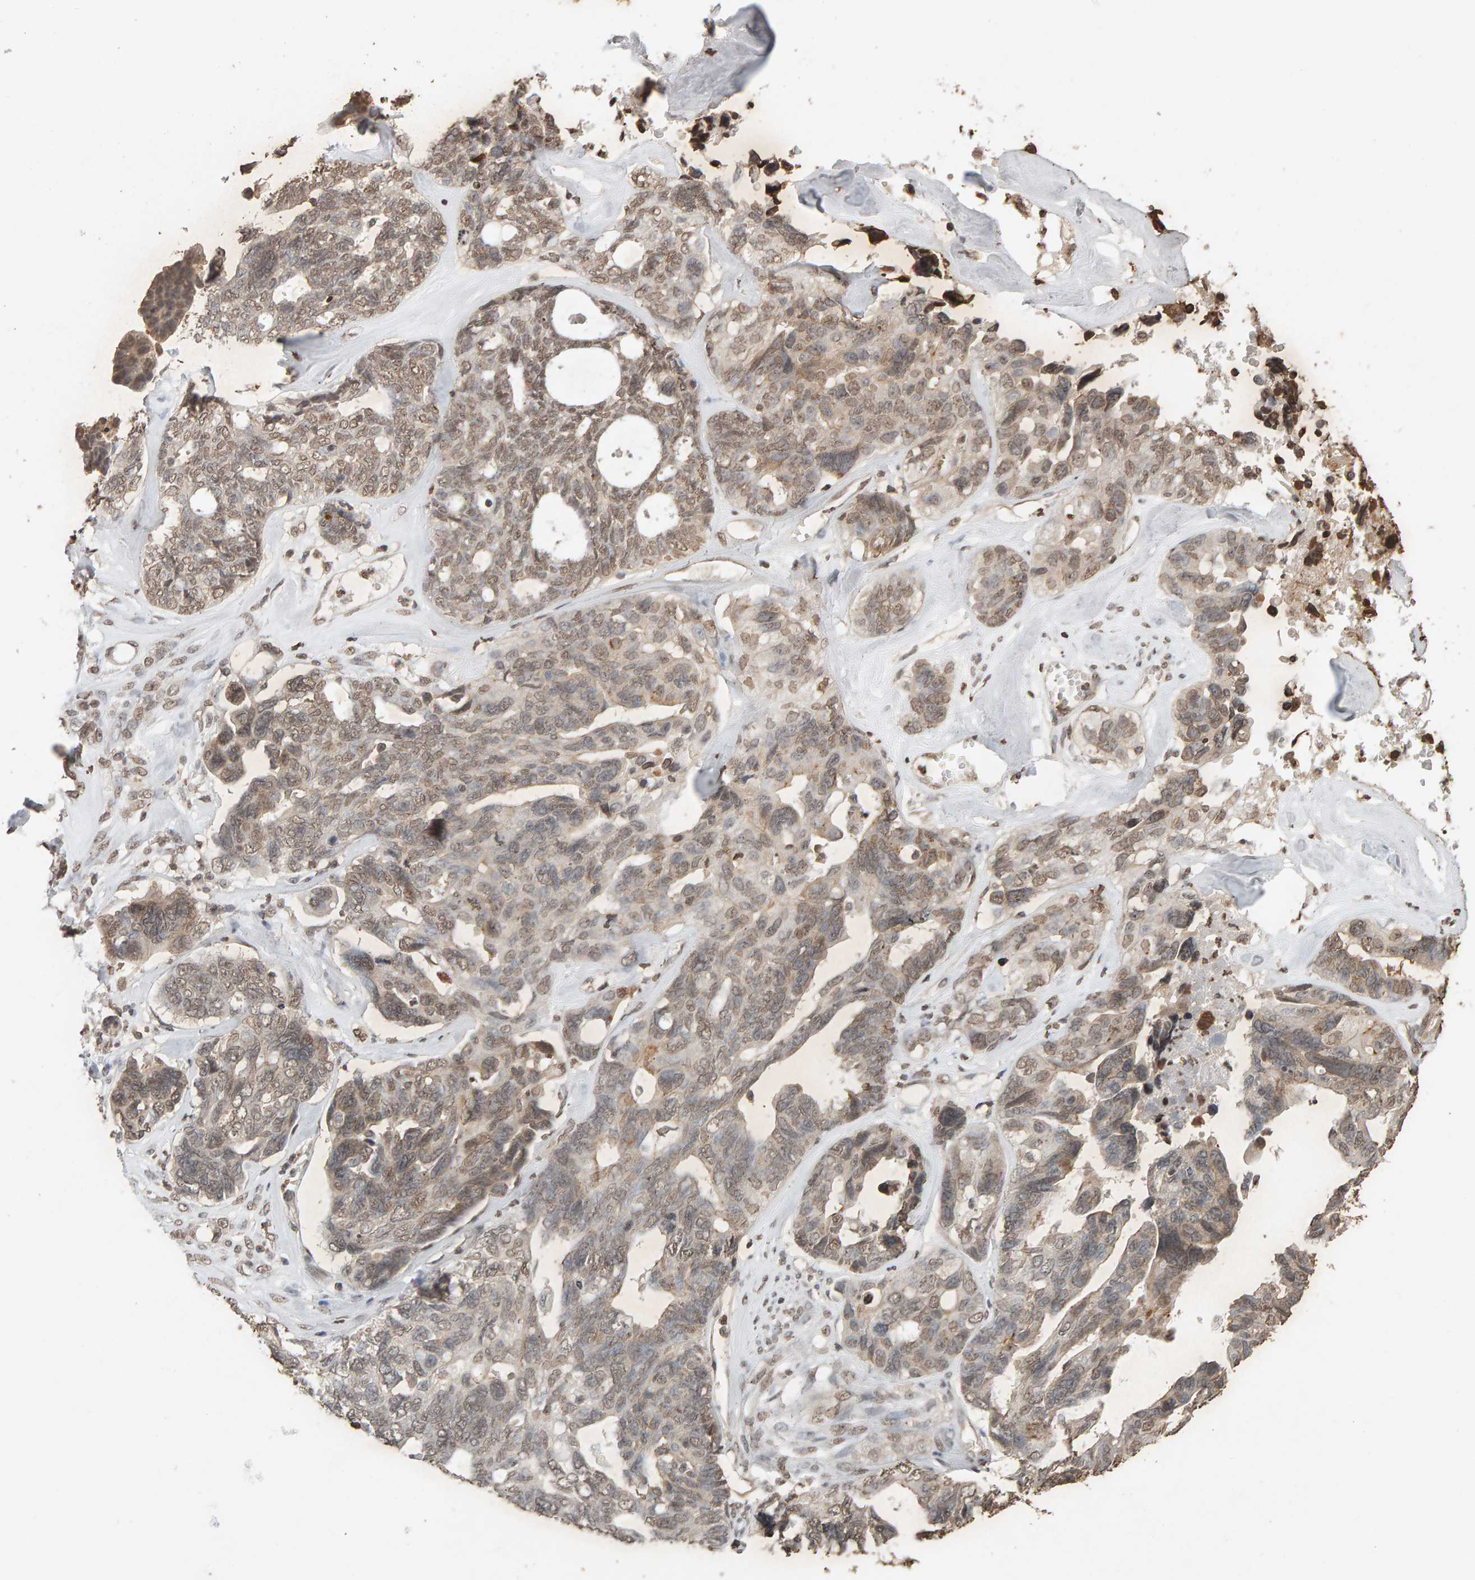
{"staining": {"intensity": "weak", "quantity": ">75%", "location": "nuclear"}, "tissue": "ovarian cancer", "cell_type": "Tumor cells", "image_type": "cancer", "snomed": [{"axis": "morphology", "description": "Cystadenocarcinoma, serous, NOS"}, {"axis": "topography", "description": "Ovary"}], "caption": "Brown immunohistochemical staining in human ovarian cancer displays weak nuclear staining in about >75% of tumor cells.", "gene": "DNAJB5", "patient": {"sex": "female", "age": 79}}